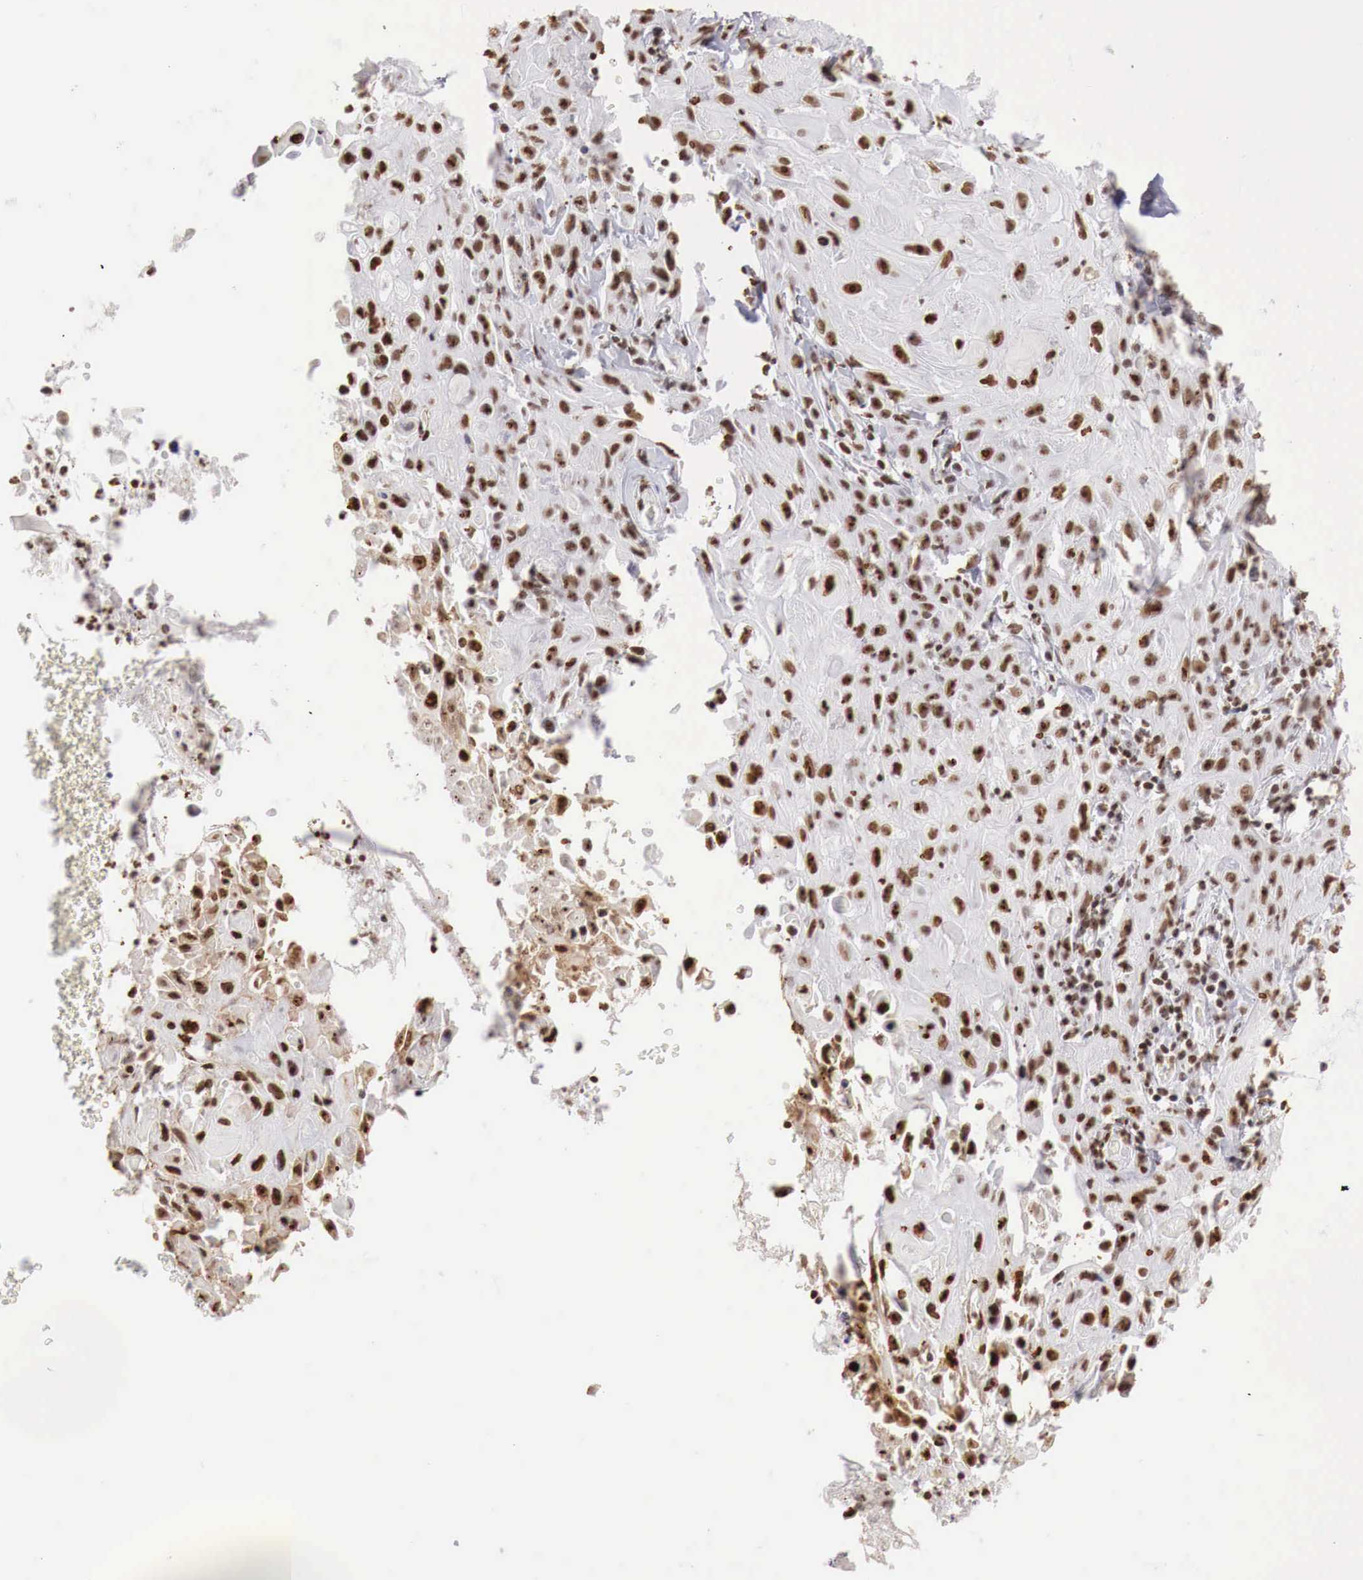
{"staining": {"intensity": "strong", "quantity": ">75%", "location": "nuclear"}, "tissue": "skin cancer", "cell_type": "Tumor cells", "image_type": "cancer", "snomed": [{"axis": "morphology", "description": "Squamous cell carcinoma, NOS"}, {"axis": "topography", "description": "Skin"}], "caption": "Human squamous cell carcinoma (skin) stained for a protein (brown) demonstrates strong nuclear positive staining in approximately >75% of tumor cells.", "gene": "DKC1", "patient": {"sex": "male", "age": 84}}